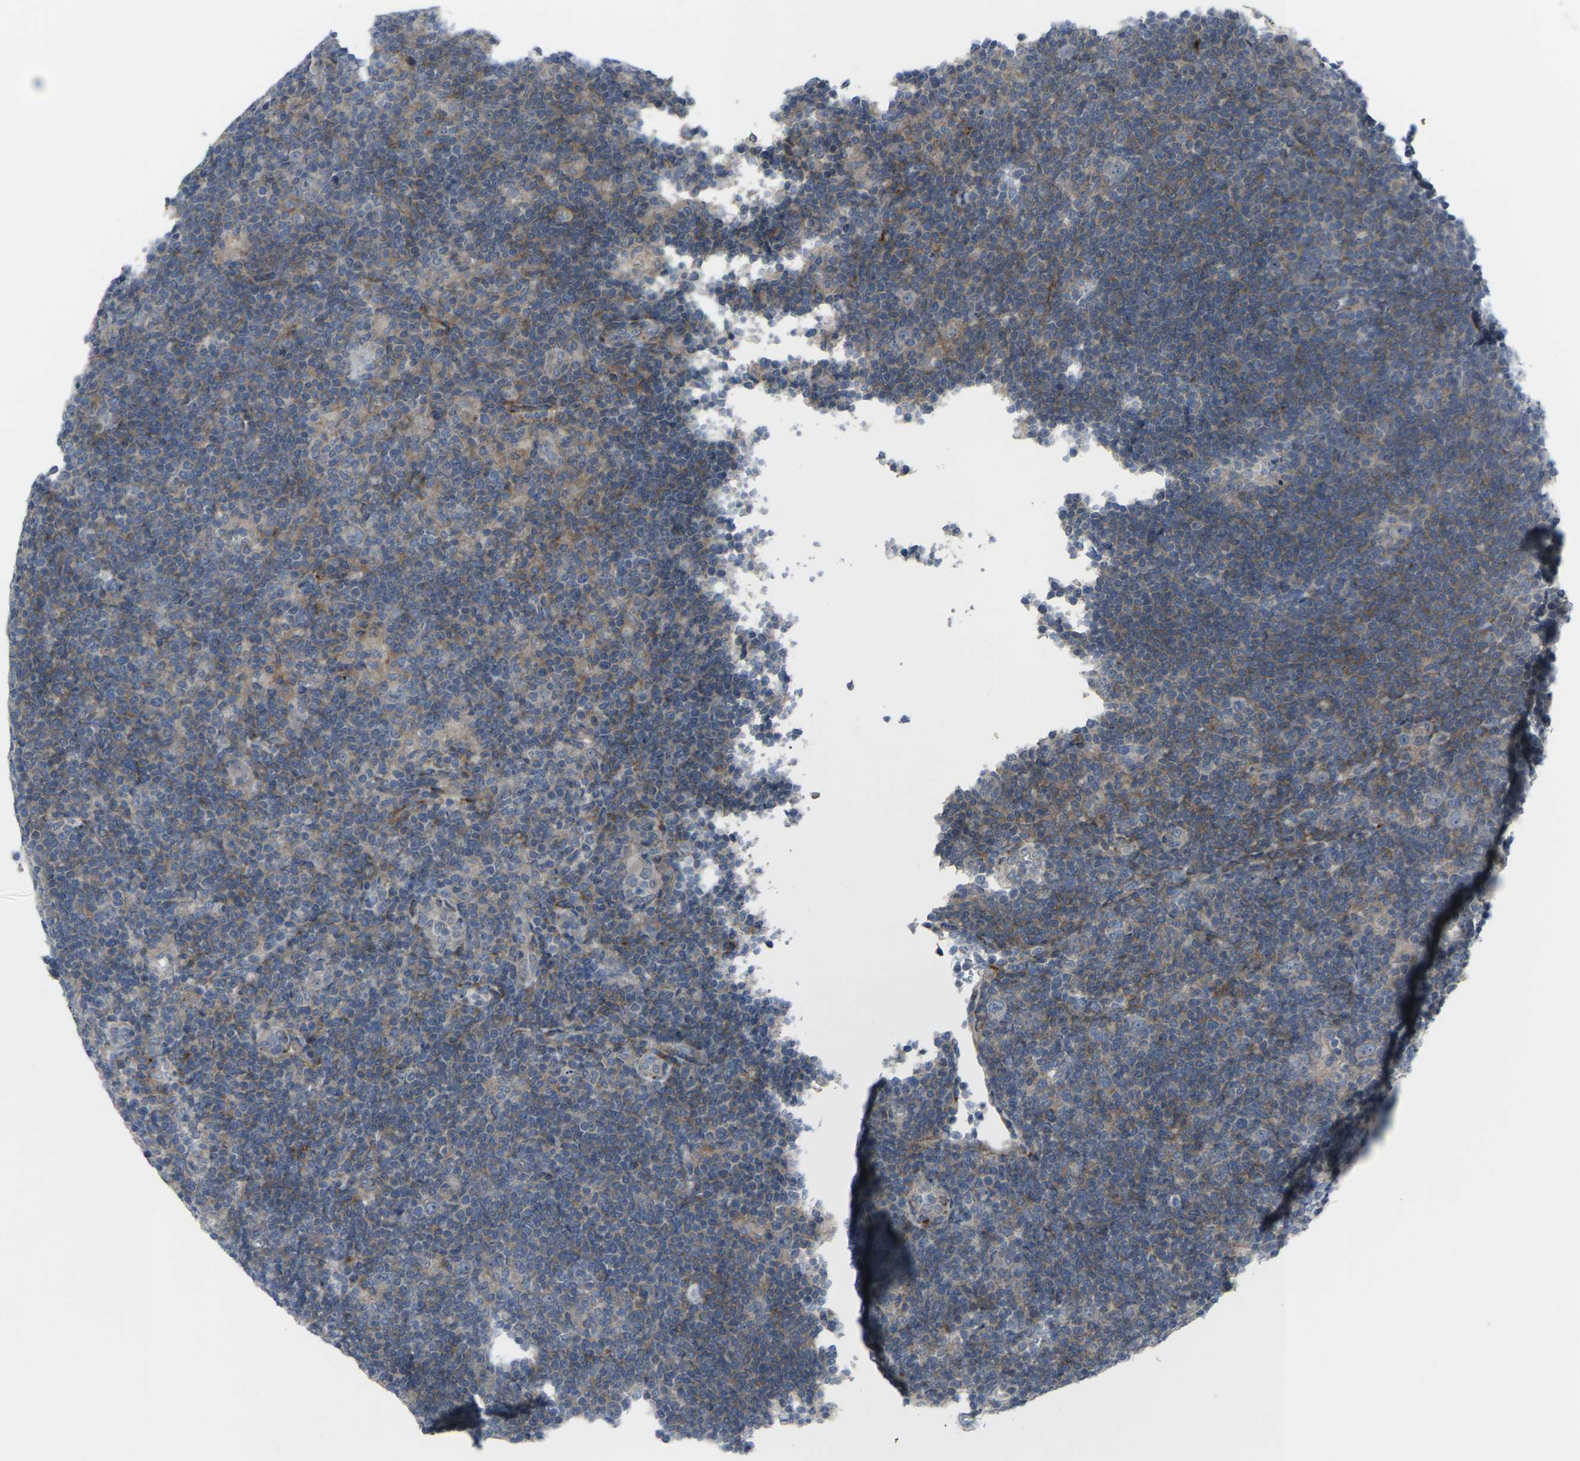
{"staining": {"intensity": "weak", "quantity": "<25%", "location": "cytoplasmic/membranous"}, "tissue": "lymphoma", "cell_type": "Tumor cells", "image_type": "cancer", "snomed": [{"axis": "morphology", "description": "Hodgkin's disease, NOS"}, {"axis": "topography", "description": "Lymph node"}], "caption": "DAB (3,3'-diaminobenzidine) immunohistochemical staining of lymphoma shows no significant positivity in tumor cells.", "gene": "CCR10", "patient": {"sex": "female", "age": 57}}